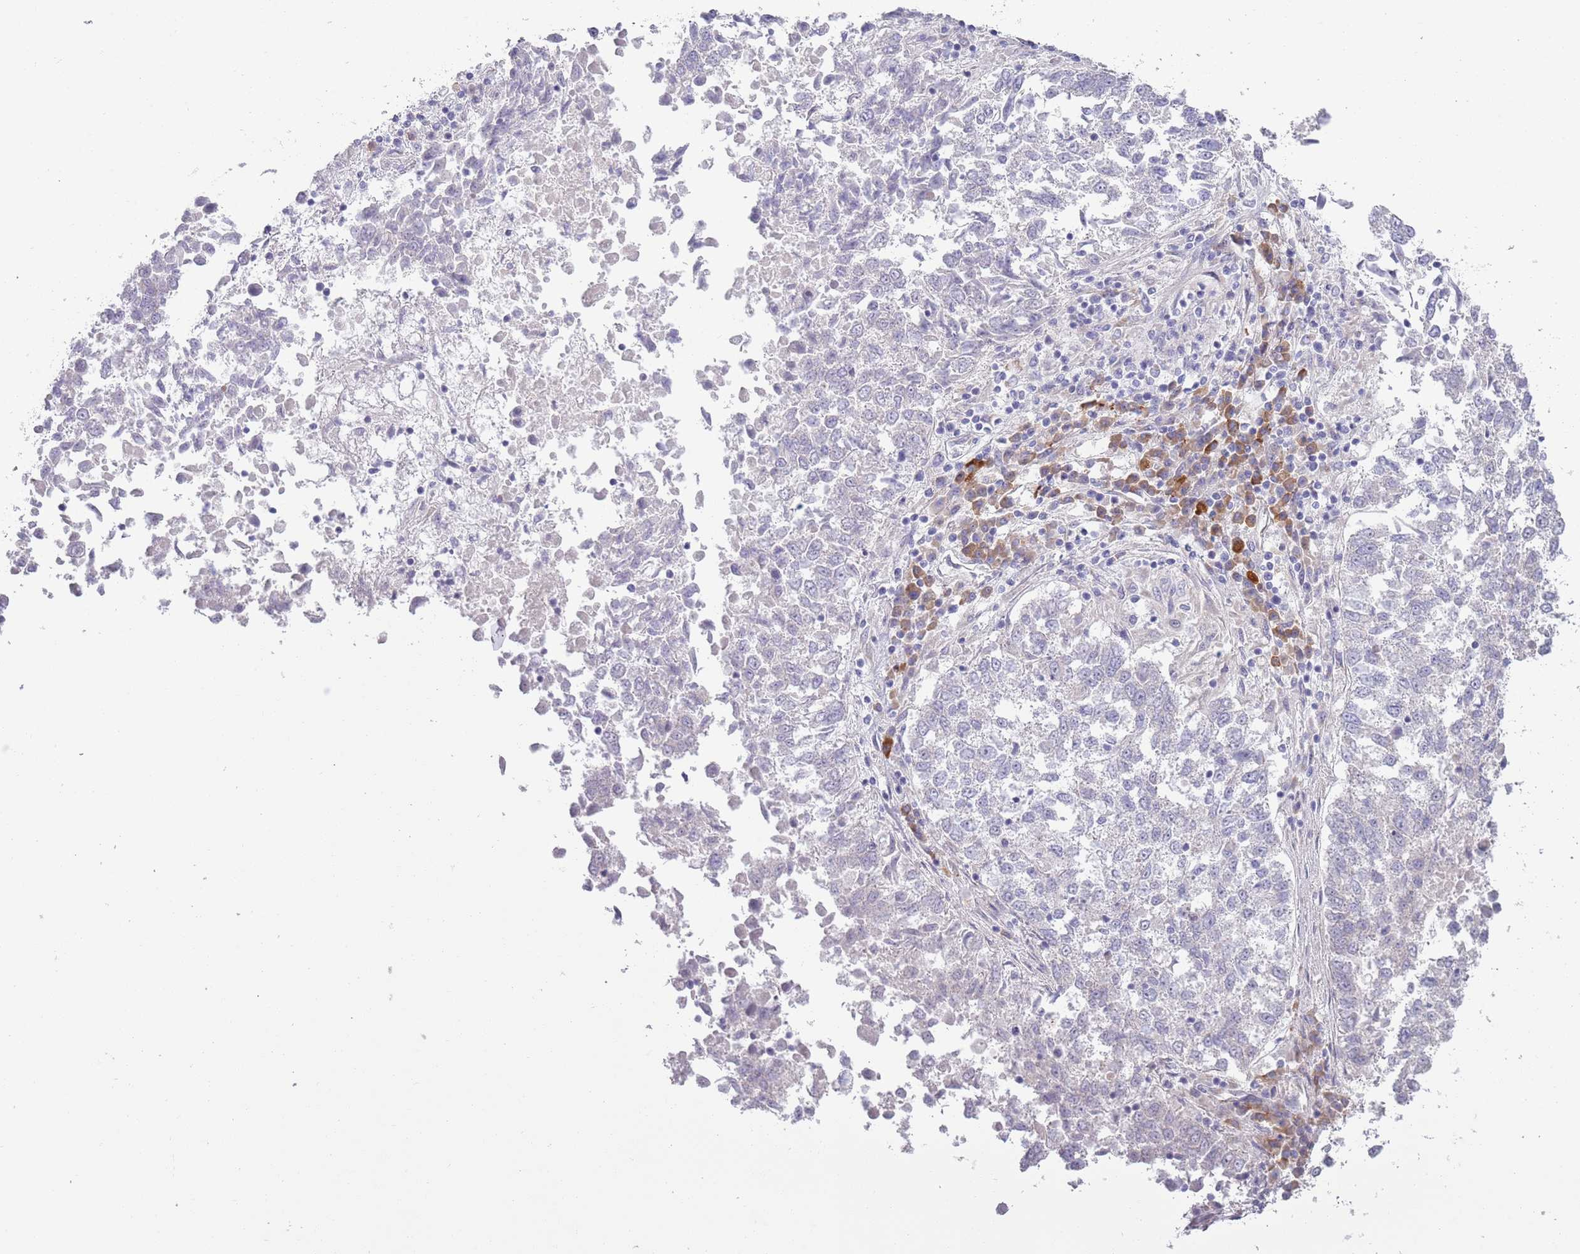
{"staining": {"intensity": "negative", "quantity": "none", "location": "none"}, "tissue": "lung cancer", "cell_type": "Tumor cells", "image_type": "cancer", "snomed": [{"axis": "morphology", "description": "Squamous cell carcinoma, NOS"}, {"axis": "topography", "description": "Lung"}], "caption": "This is a micrograph of immunohistochemistry (IHC) staining of lung squamous cell carcinoma, which shows no expression in tumor cells. (Stains: DAB (3,3'-diaminobenzidine) immunohistochemistry with hematoxylin counter stain, Microscopy: brightfield microscopy at high magnification).", "gene": "LTB", "patient": {"sex": "male", "age": 73}}